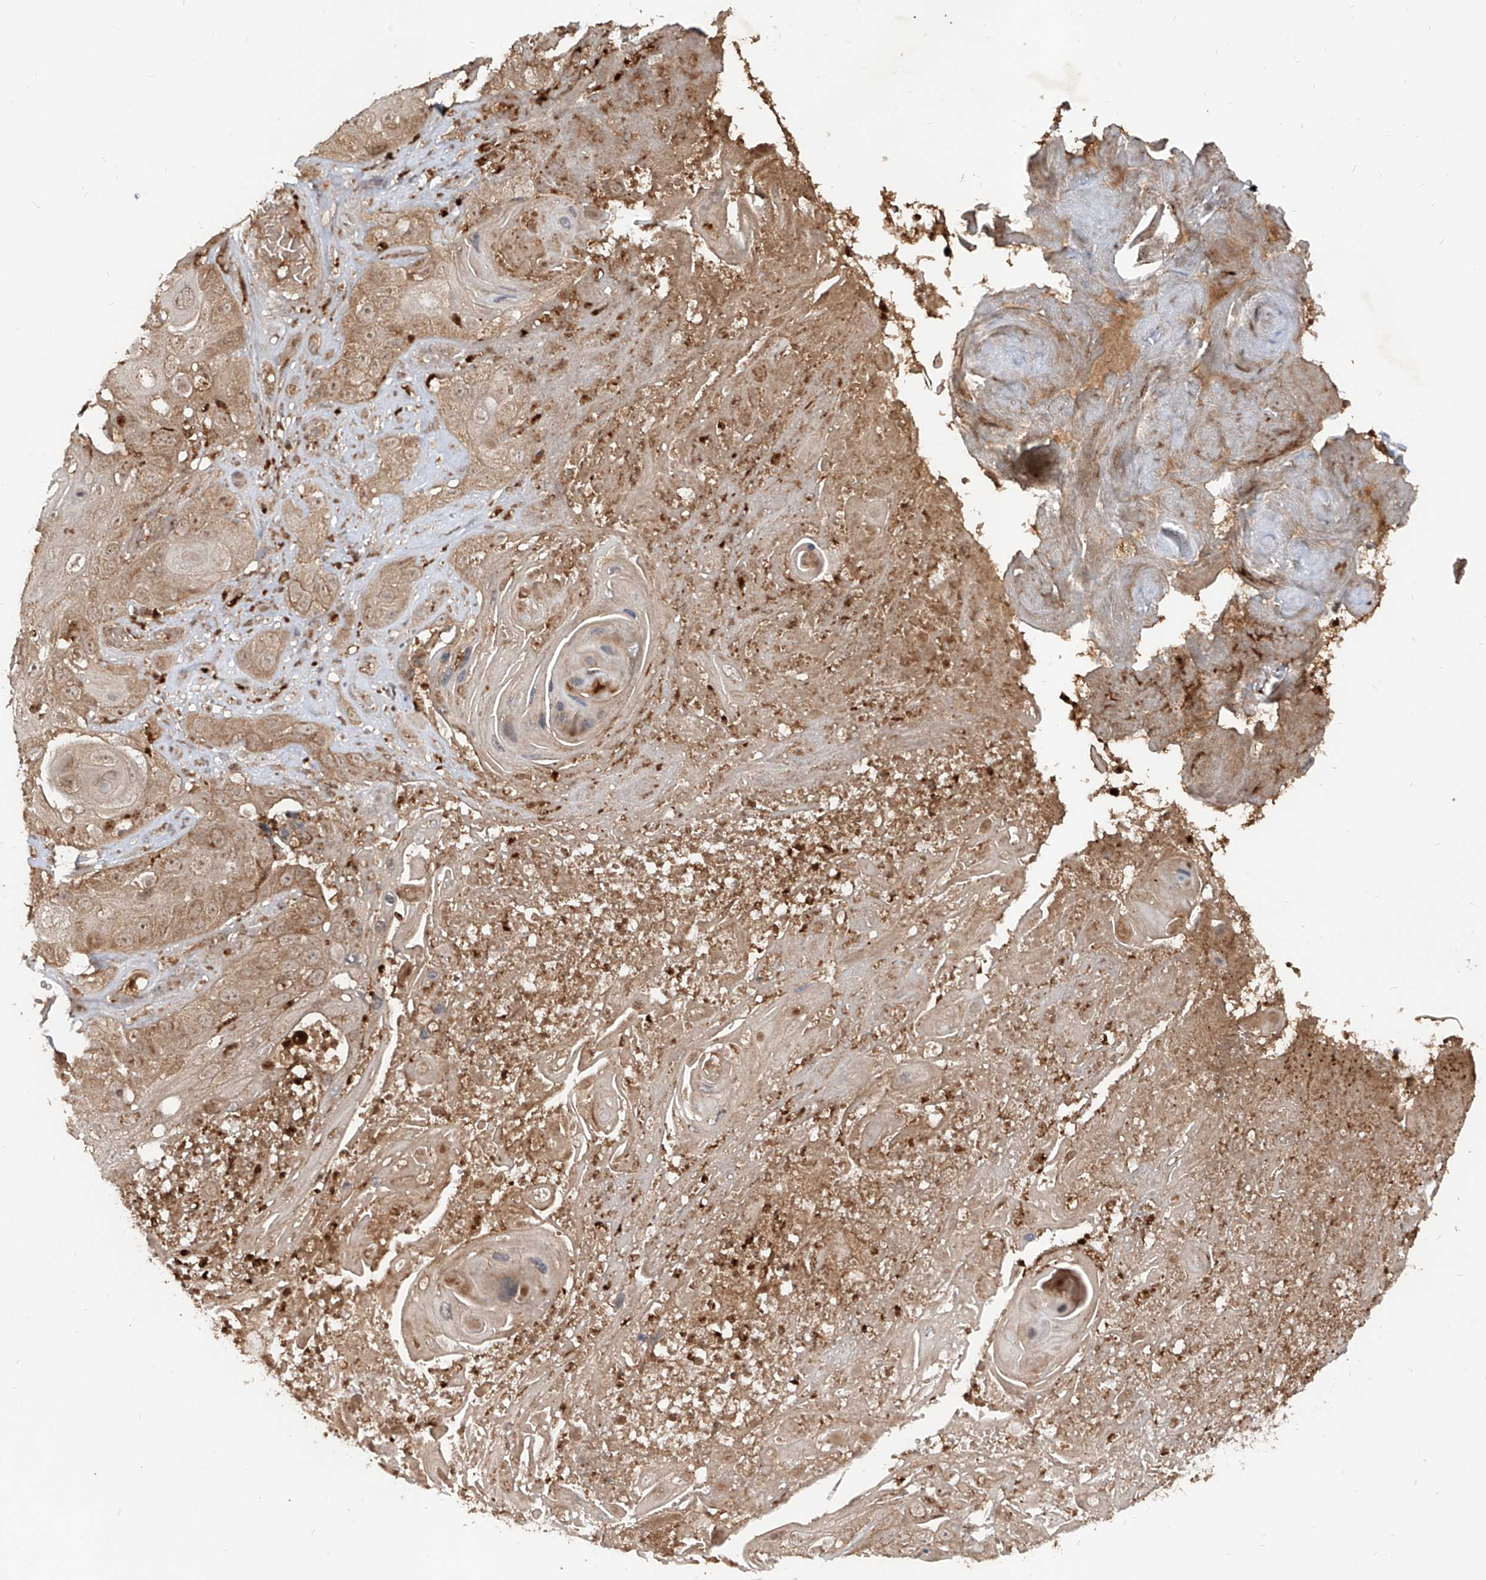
{"staining": {"intensity": "moderate", "quantity": ">75%", "location": "cytoplasmic/membranous"}, "tissue": "skin cancer", "cell_type": "Tumor cells", "image_type": "cancer", "snomed": [{"axis": "morphology", "description": "Squamous cell carcinoma, NOS"}, {"axis": "topography", "description": "Skin"}], "caption": "The histopathology image shows staining of squamous cell carcinoma (skin), revealing moderate cytoplasmic/membranous protein staining (brown color) within tumor cells. Using DAB (3,3'-diaminobenzidine) (brown) and hematoxylin (blue) stains, captured at high magnification using brightfield microscopy.", "gene": "AIM2", "patient": {"sex": "male", "age": 55}}